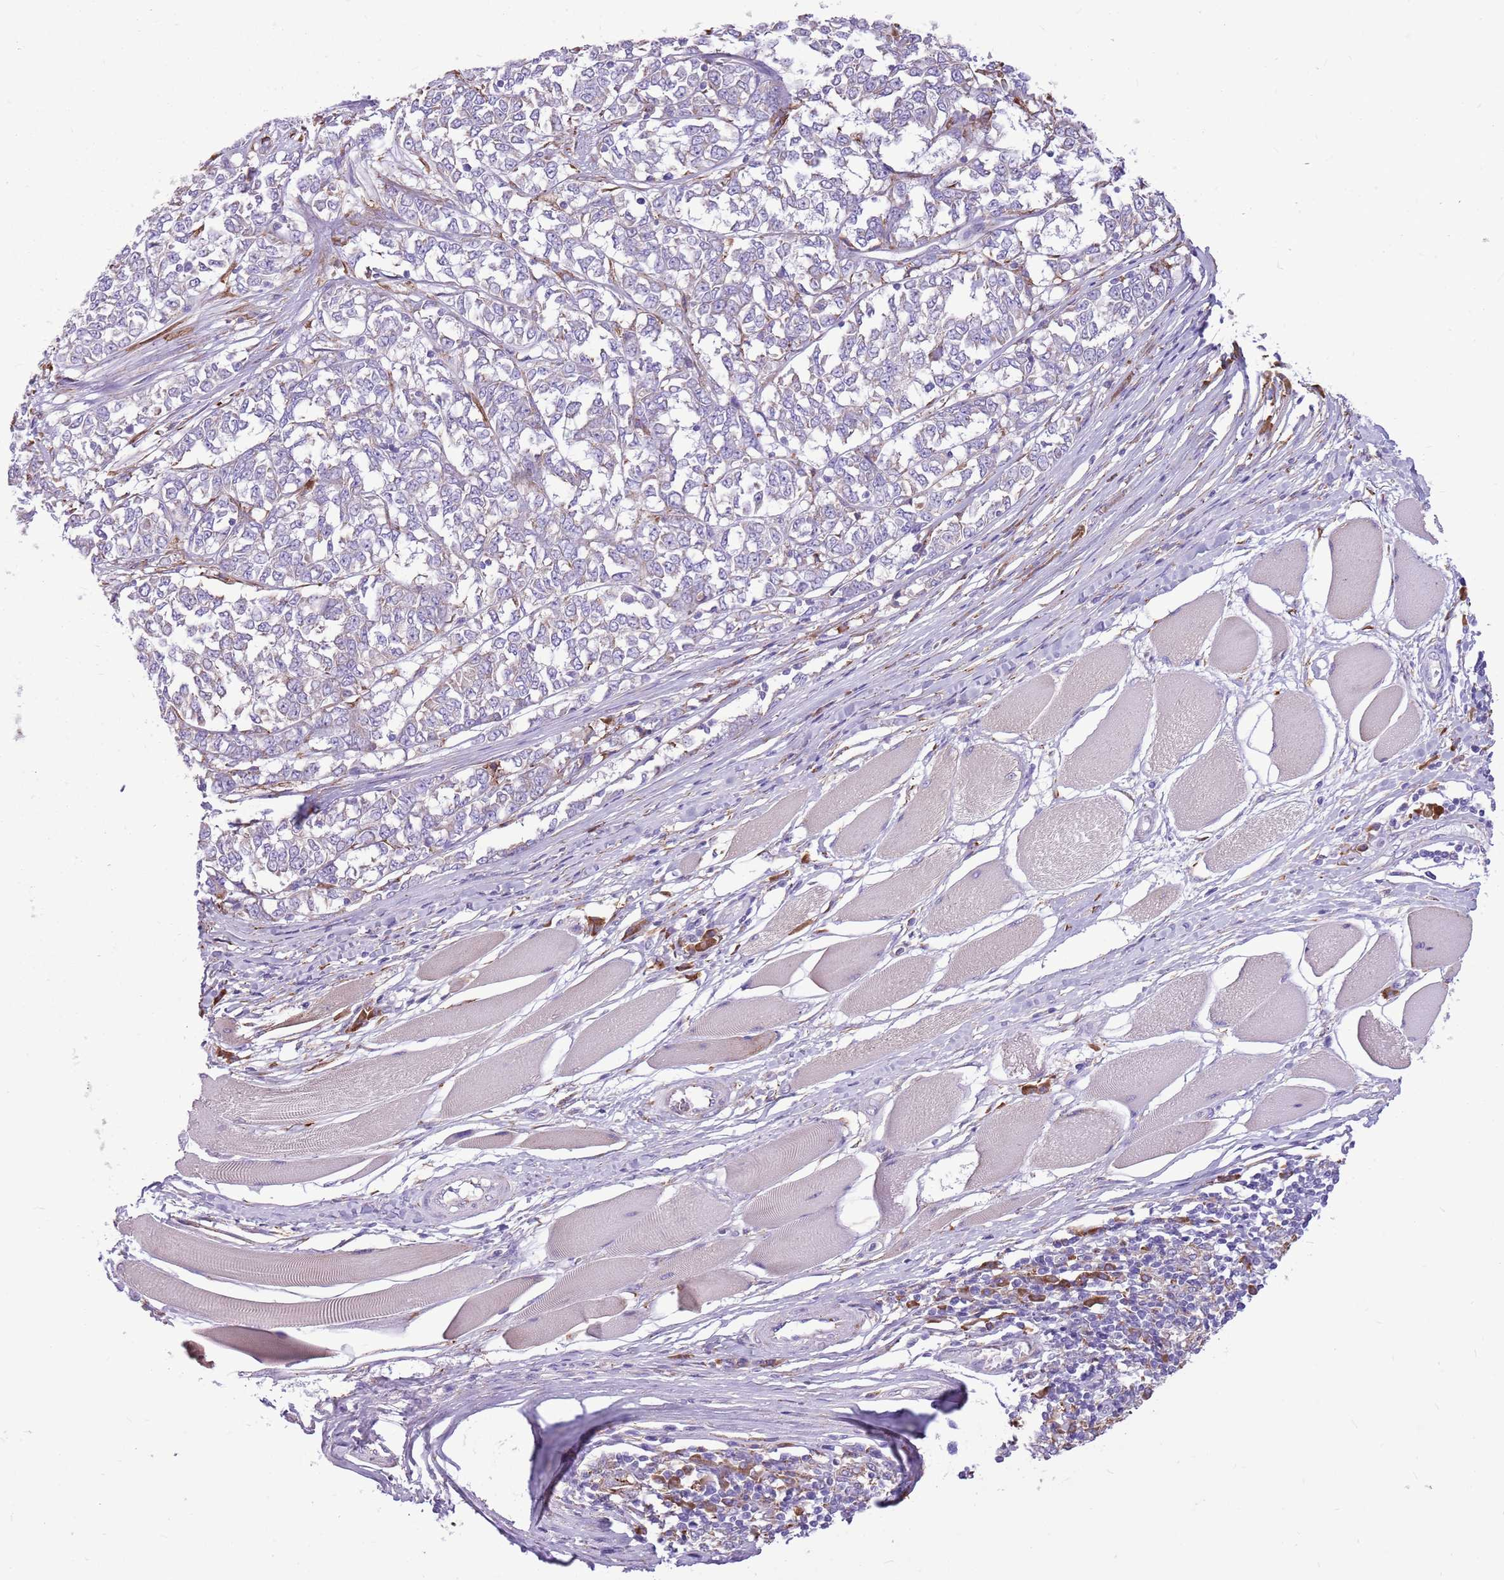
{"staining": {"intensity": "weak", "quantity": "<25%", "location": "cytoplasmic/membranous"}, "tissue": "melanoma", "cell_type": "Tumor cells", "image_type": "cancer", "snomed": [{"axis": "morphology", "description": "Malignant melanoma, NOS"}, {"axis": "topography", "description": "Skin"}], "caption": "There is no significant positivity in tumor cells of malignant melanoma.", "gene": "KCTD19", "patient": {"sex": "female", "age": 72}}